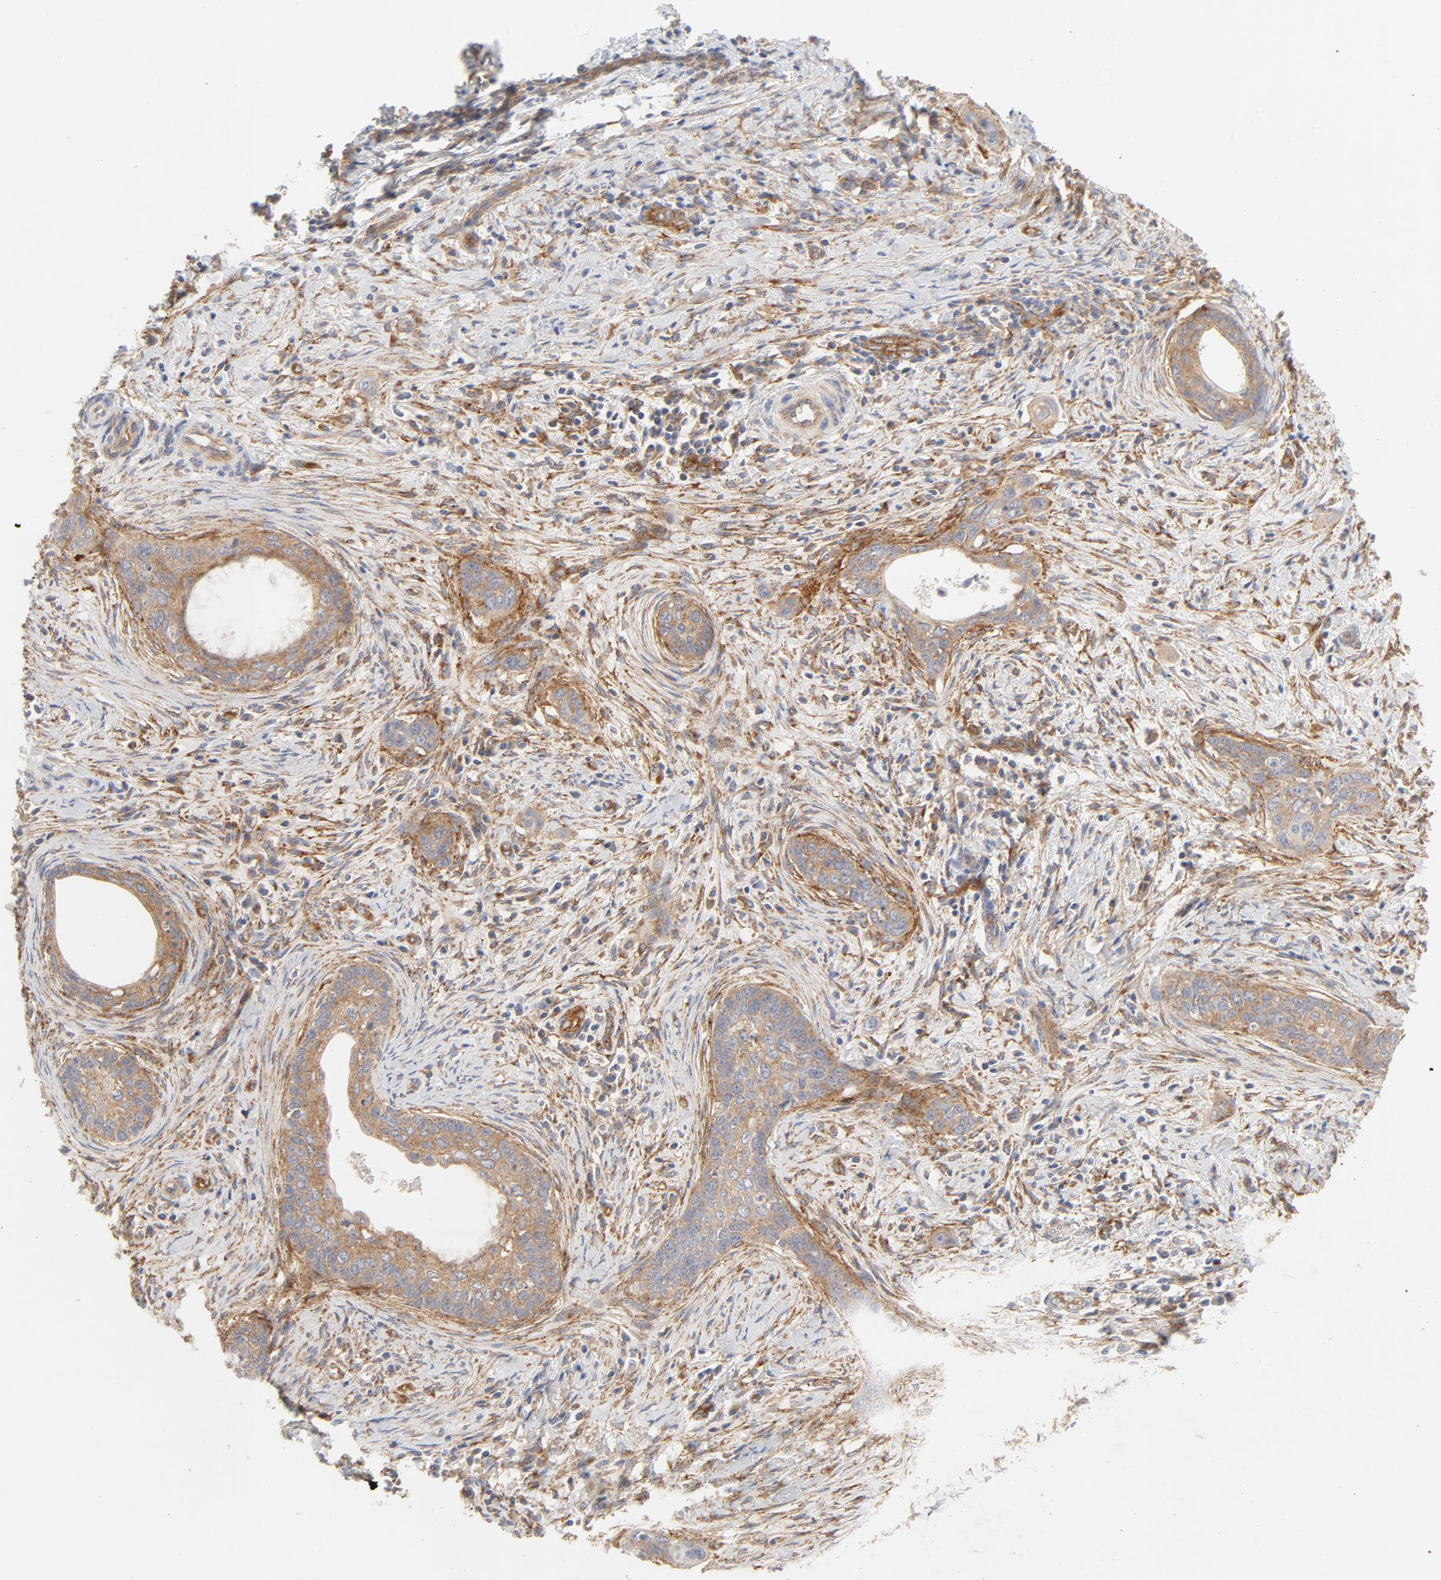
{"staining": {"intensity": "moderate", "quantity": ">75%", "location": "cytoplasmic/membranous"}, "tissue": "cervical cancer", "cell_type": "Tumor cells", "image_type": "cancer", "snomed": [{"axis": "morphology", "description": "Squamous cell carcinoma, NOS"}, {"axis": "topography", "description": "Cervix"}], "caption": "A medium amount of moderate cytoplasmic/membranous positivity is seen in about >75% of tumor cells in cervical cancer (squamous cell carcinoma) tissue. Ihc stains the protein in brown and the nuclei are stained blue.", "gene": "AP2A1", "patient": {"sex": "female", "age": 33}}